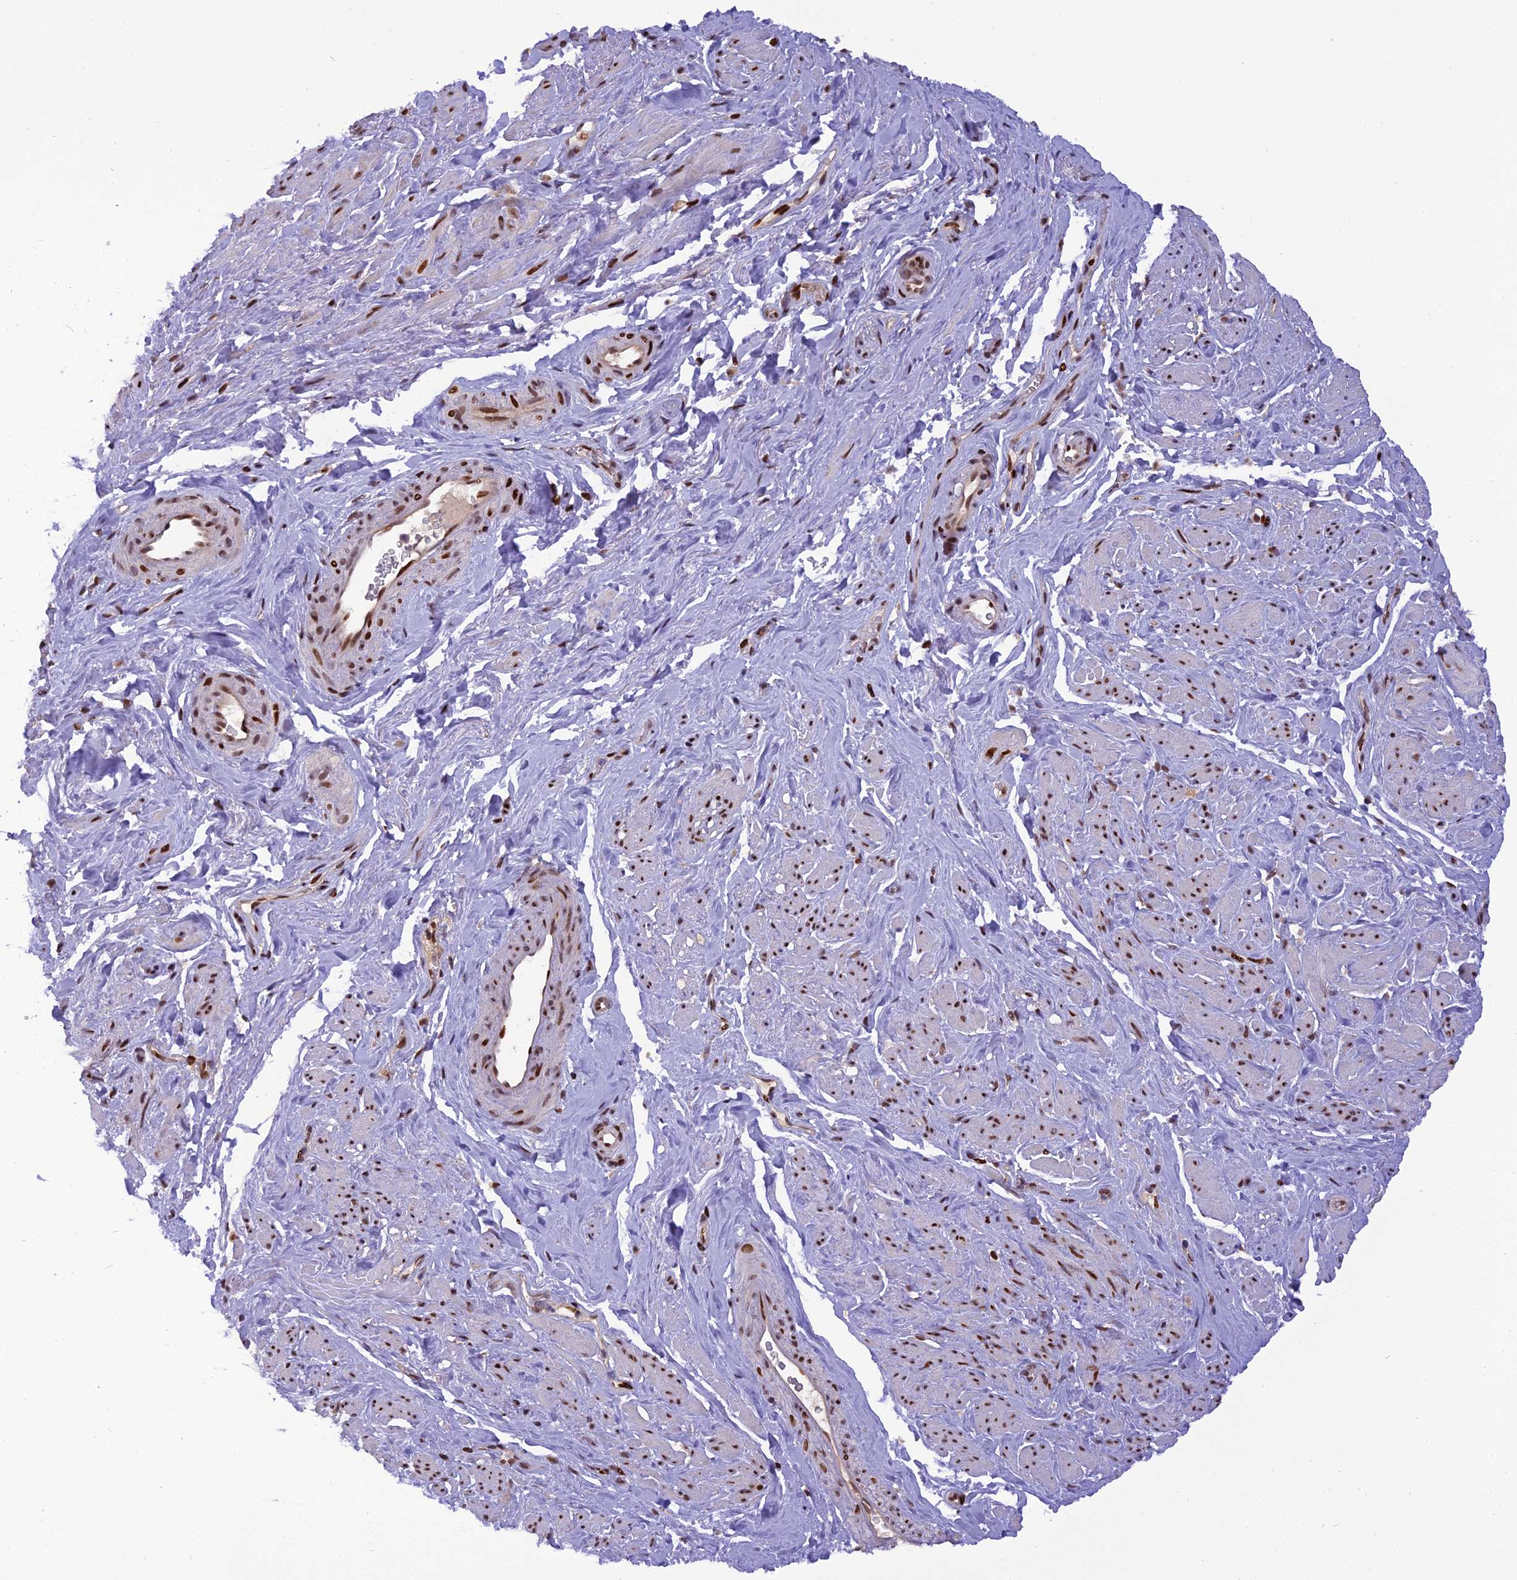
{"staining": {"intensity": "strong", "quantity": "25%-75%", "location": "nuclear"}, "tissue": "smooth muscle", "cell_type": "Smooth muscle cells", "image_type": "normal", "snomed": [{"axis": "morphology", "description": "Normal tissue, NOS"}, {"axis": "topography", "description": "Smooth muscle"}, {"axis": "topography", "description": "Peripheral nerve tissue"}], "caption": "Smooth muscle cells reveal high levels of strong nuclear staining in about 25%-75% of cells in unremarkable human smooth muscle. The staining is performed using DAB brown chromogen to label protein expression. The nuclei are counter-stained blue using hematoxylin.", "gene": "RABGGTA", "patient": {"sex": "male", "age": 69}}